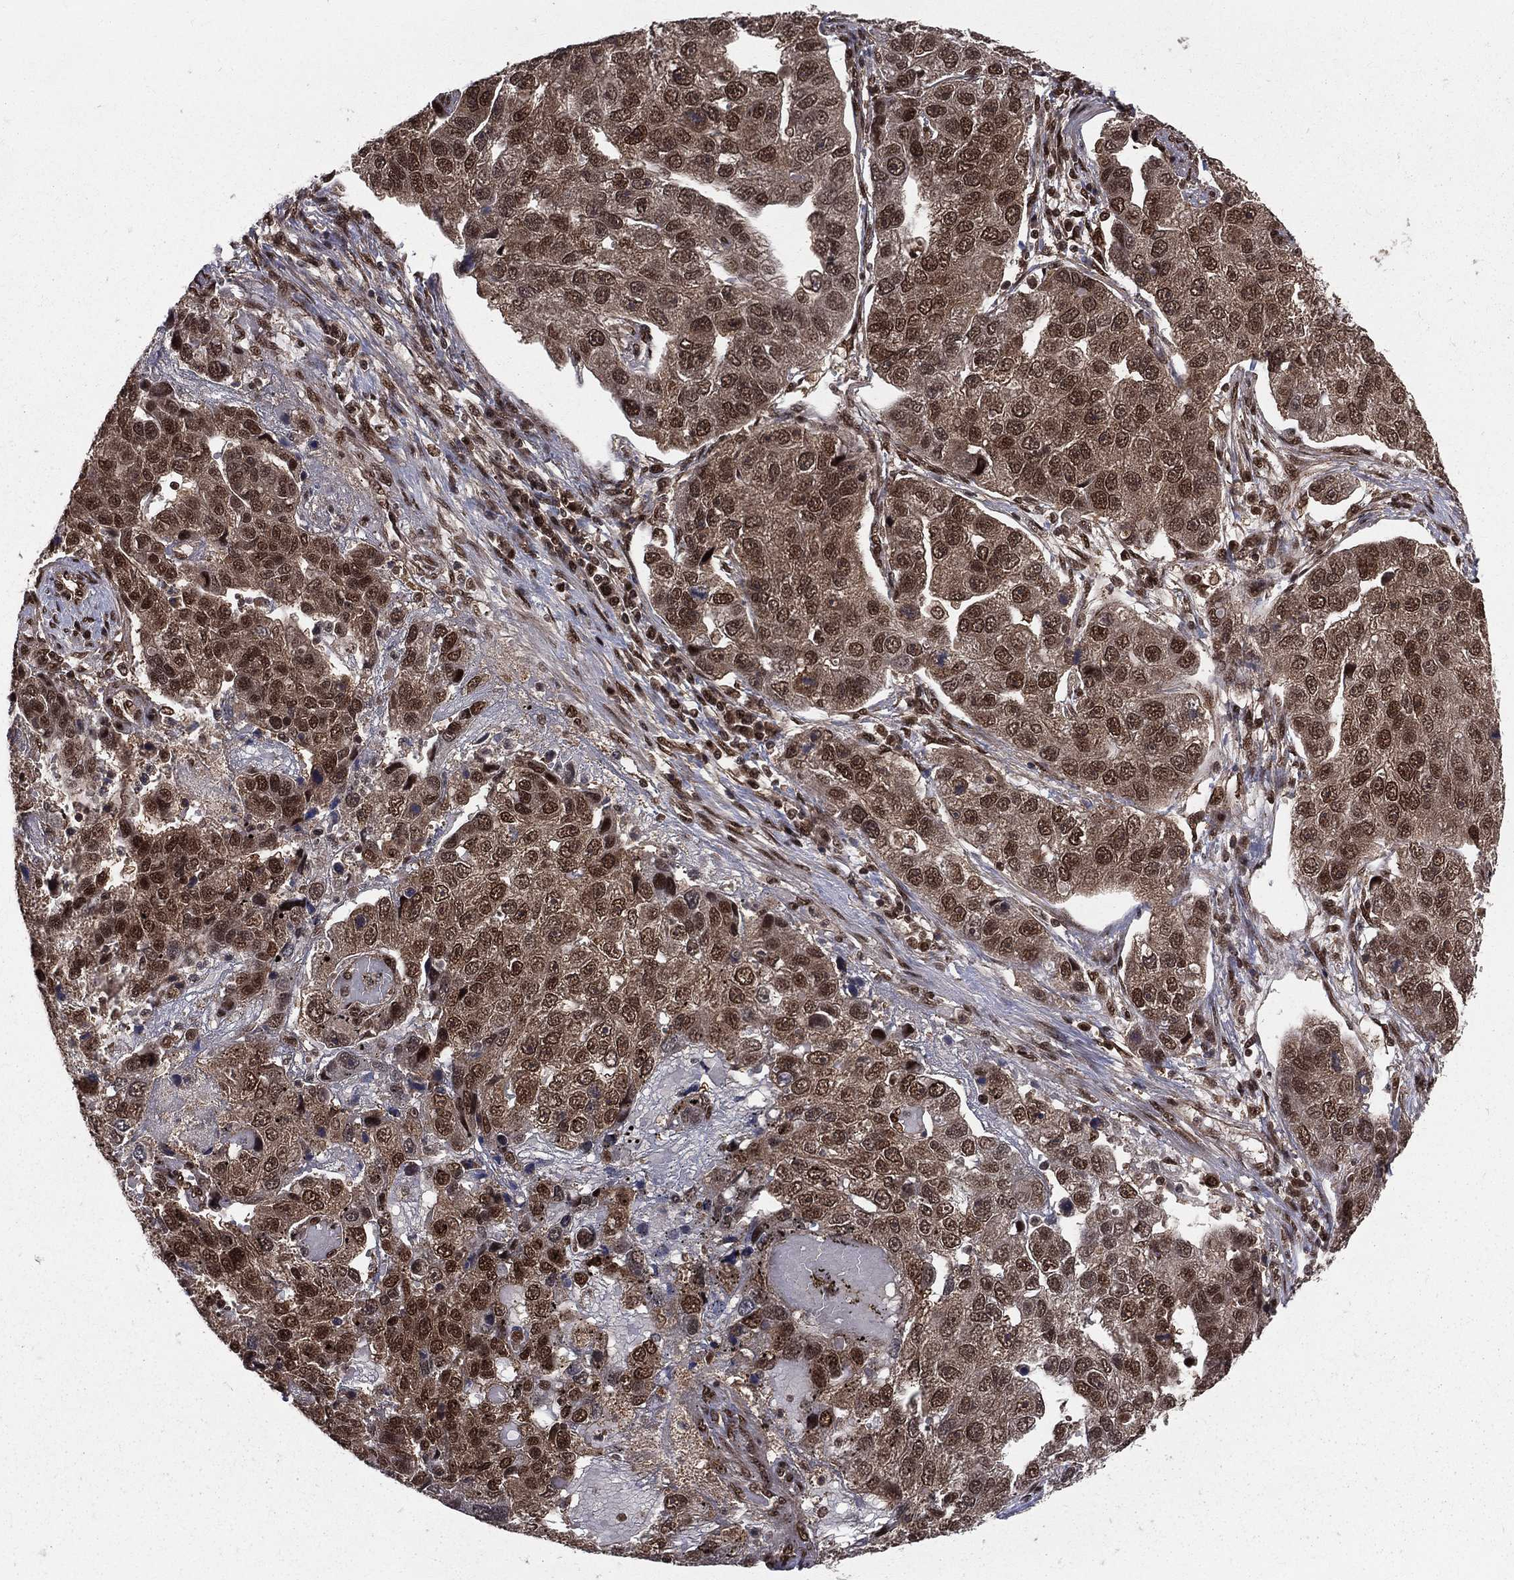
{"staining": {"intensity": "strong", "quantity": ">75%", "location": "nuclear"}, "tissue": "pancreatic cancer", "cell_type": "Tumor cells", "image_type": "cancer", "snomed": [{"axis": "morphology", "description": "Adenocarcinoma, NOS"}, {"axis": "topography", "description": "Pancreas"}], "caption": "This photomicrograph exhibits pancreatic adenocarcinoma stained with immunohistochemistry to label a protein in brown. The nuclear of tumor cells show strong positivity for the protein. Nuclei are counter-stained blue.", "gene": "COPS4", "patient": {"sex": "female", "age": 61}}